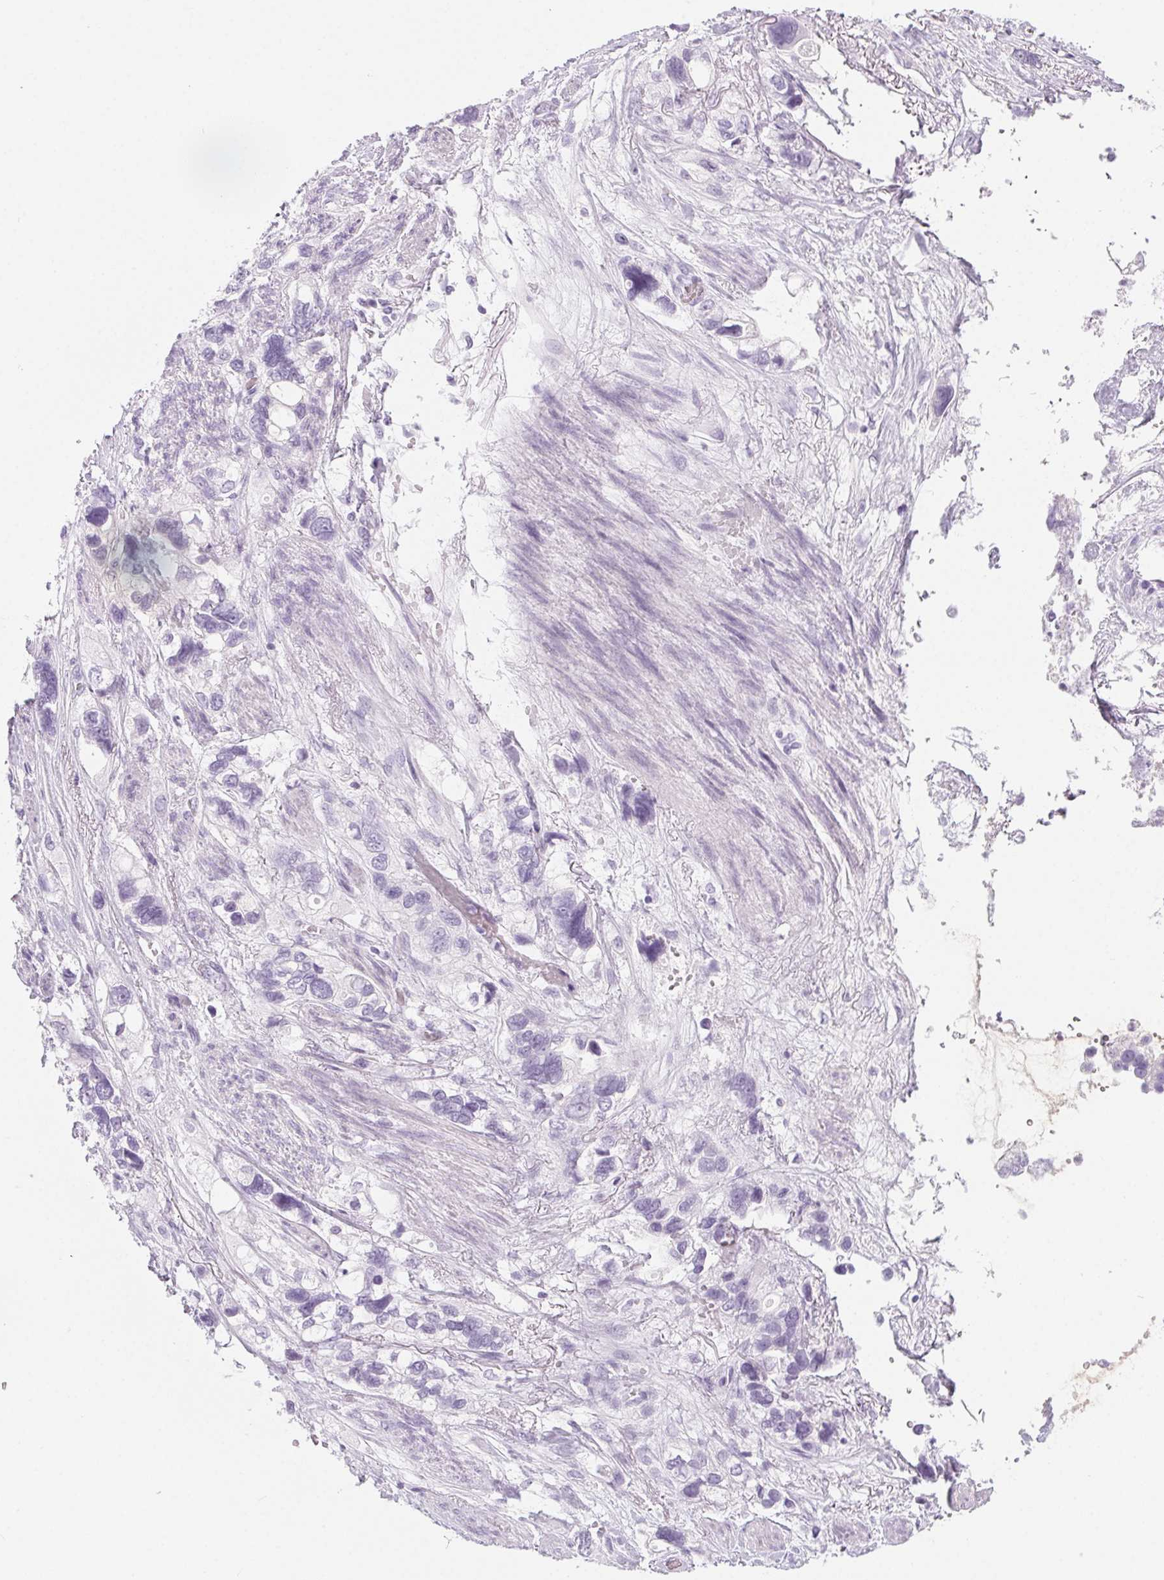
{"staining": {"intensity": "negative", "quantity": "none", "location": "none"}, "tissue": "stomach cancer", "cell_type": "Tumor cells", "image_type": "cancer", "snomed": [{"axis": "morphology", "description": "Adenocarcinoma, NOS"}, {"axis": "topography", "description": "Stomach, upper"}], "caption": "The IHC micrograph has no significant staining in tumor cells of stomach cancer (adenocarcinoma) tissue.", "gene": "LRP2", "patient": {"sex": "female", "age": 81}}